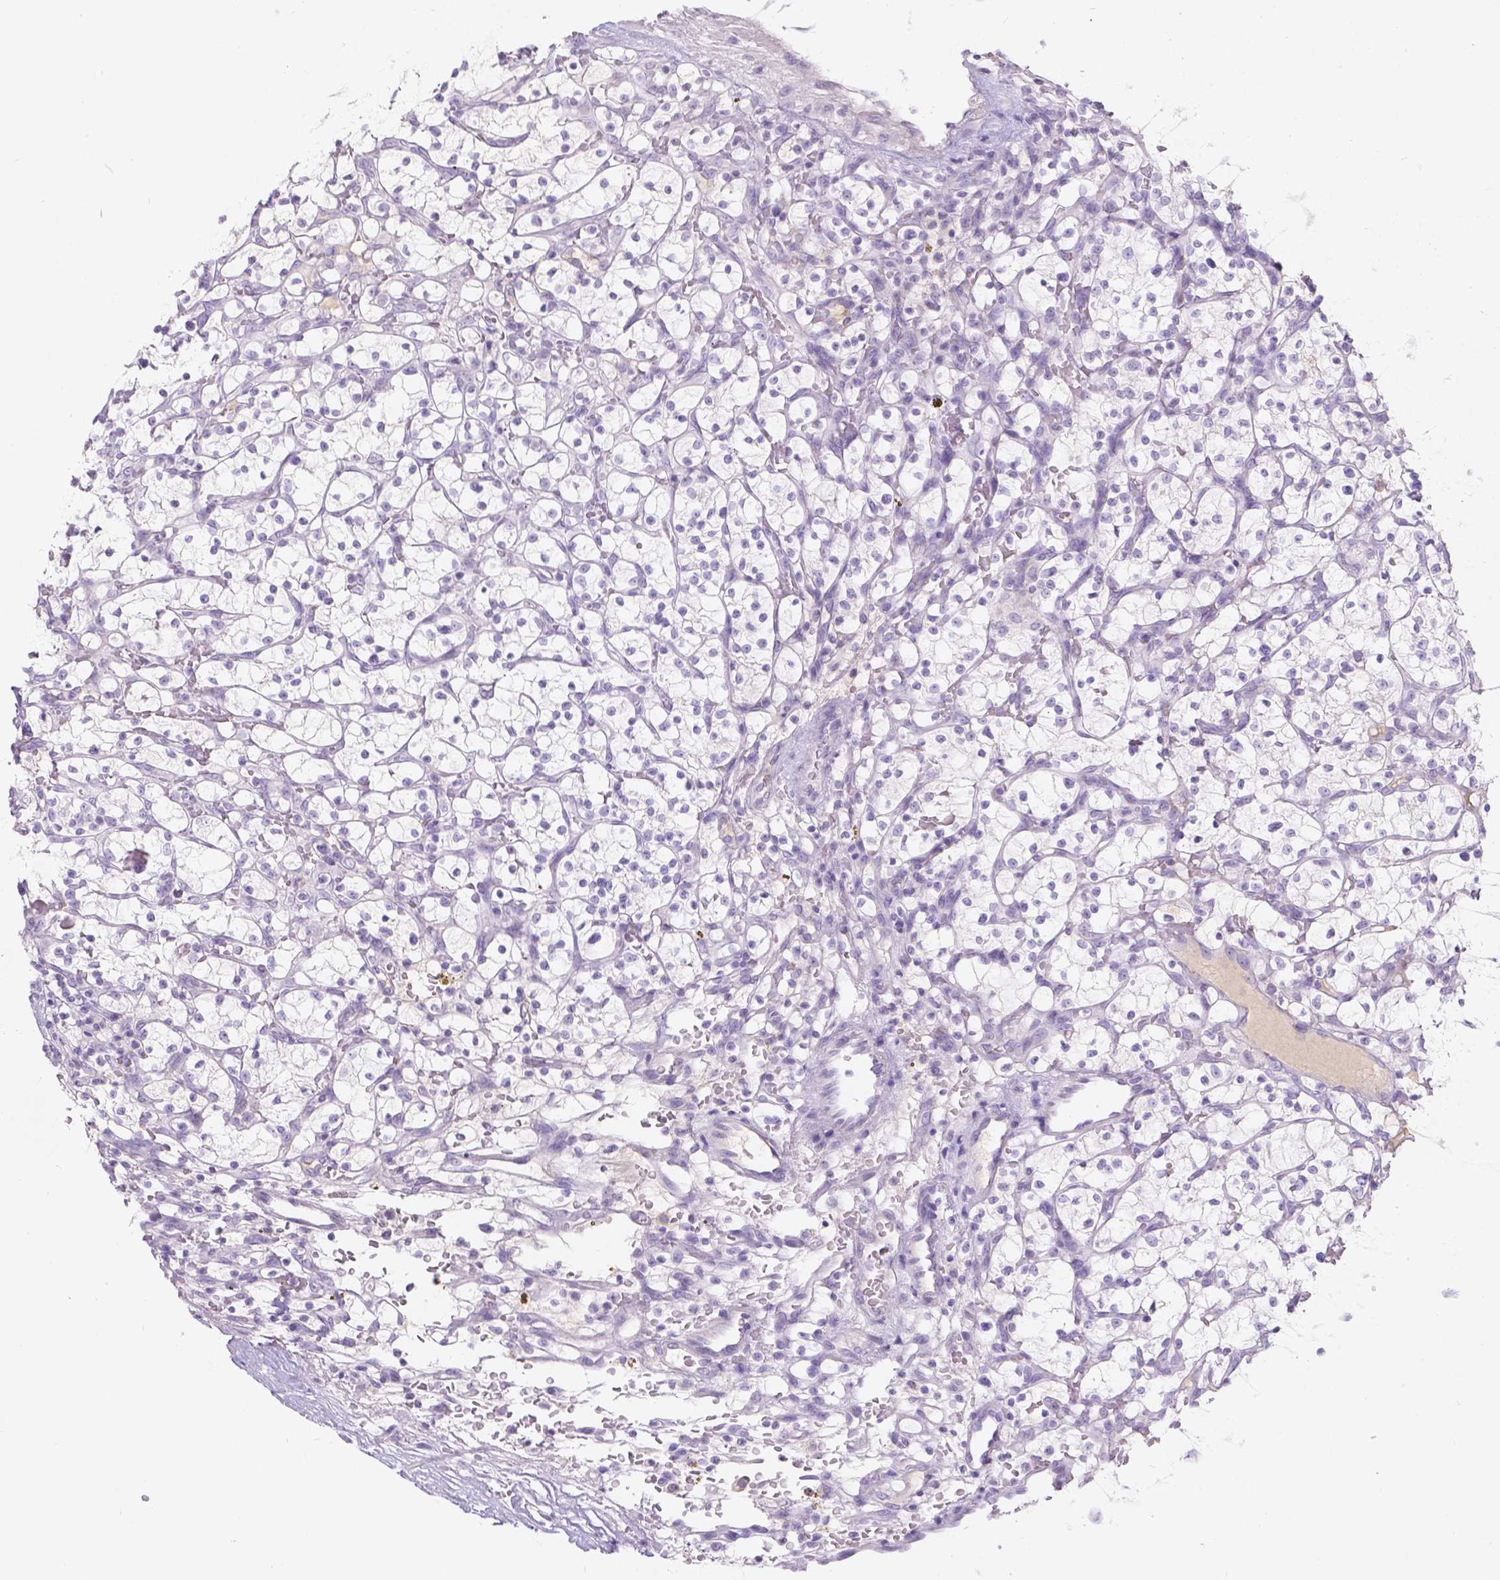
{"staining": {"intensity": "negative", "quantity": "none", "location": "none"}, "tissue": "renal cancer", "cell_type": "Tumor cells", "image_type": "cancer", "snomed": [{"axis": "morphology", "description": "Adenocarcinoma, NOS"}, {"axis": "topography", "description": "Kidney"}], "caption": "This photomicrograph is of renal adenocarcinoma stained with immunohistochemistry (IHC) to label a protein in brown with the nuclei are counter-stained blue. There is no positivity in tumor cells.", "gene": "GAL3ST2", "patient": {"sex": "female", "age": 64}}